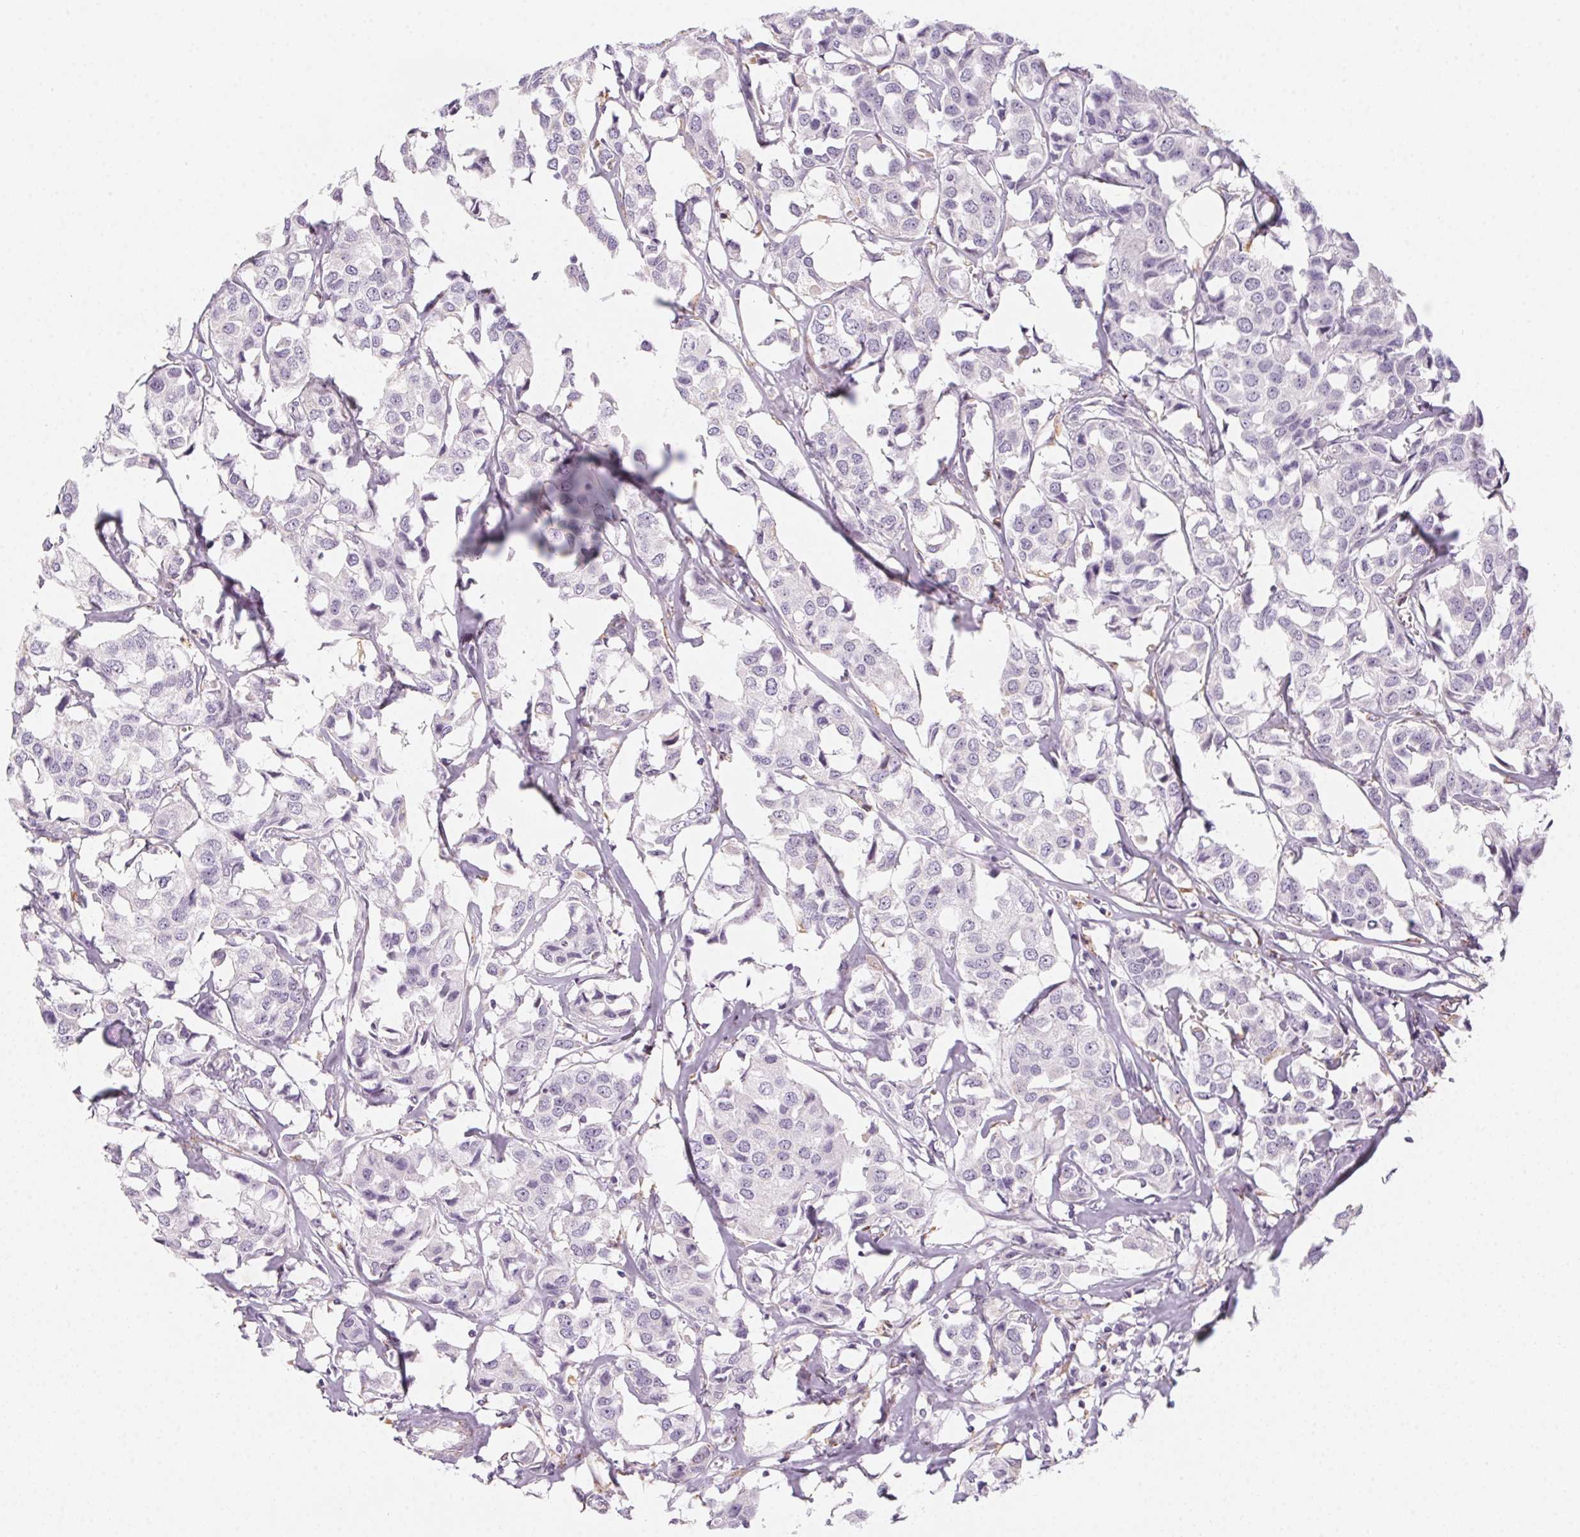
{"staining": {"intensity": "negative", "quantity": "none", "location": "none"}, "tissue": "breast cancer", "cell_type": "Tumor cells", "image_type": "cancer", "snomed": [{"axis": "morphology", "description": "Duct carcinoma"}, {"axis": "topography", "description": "Breast"}], "caption": "DAB (3,3'-diaminobenzidine) immunohistochemical staining of human intraductal carcinoma (breast) shows no significant positivity in tumor cells.", "gene": "PRPH", "patient": {"sex": "female", "age": 80}}